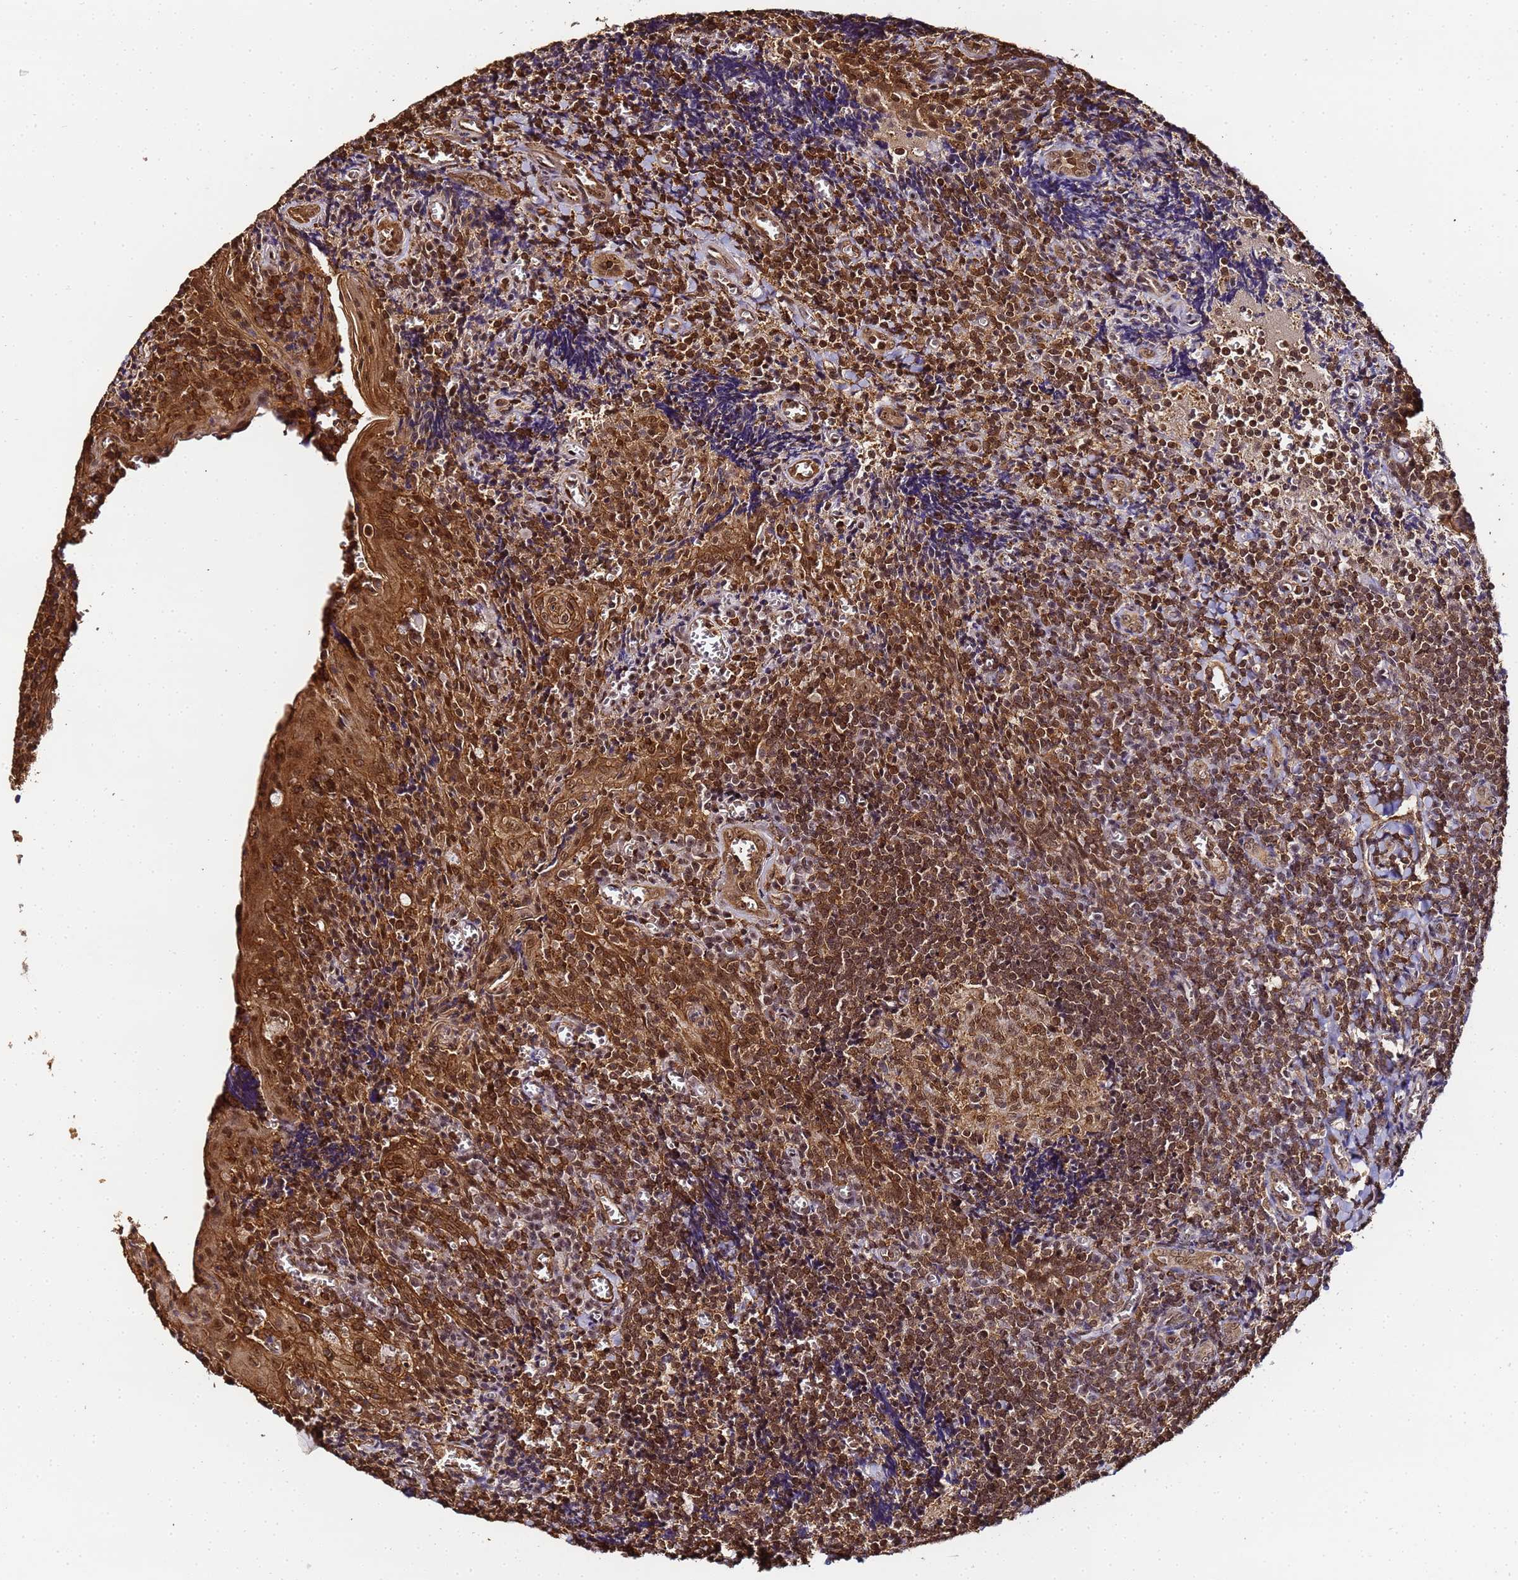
{"staining": {"intensity": "strong", "quantity": ">75%", "location": "cytoplasmic/membranous"}, "tissue": "tonsil", "cell_type": "Germinal center cells", "image_type": "normal", "snomed": [{"axis": "morphology", "description": "Normal tissue, NOS"}, {"axis": "topography", "description": "Tonsil"}], "caption": "Strong cytoplasmic/membranous protein expression is seen in approximately >75% of germinal center cells in tonsil. The staining is performed using DAB (3,3'-diaminobenzidine) brown chromogen to label protein expression. The nuclei are counter-stained blue using hematoxylin.", "gene": "PPP4C", "patient": {"sex": "male", "age": 27}}